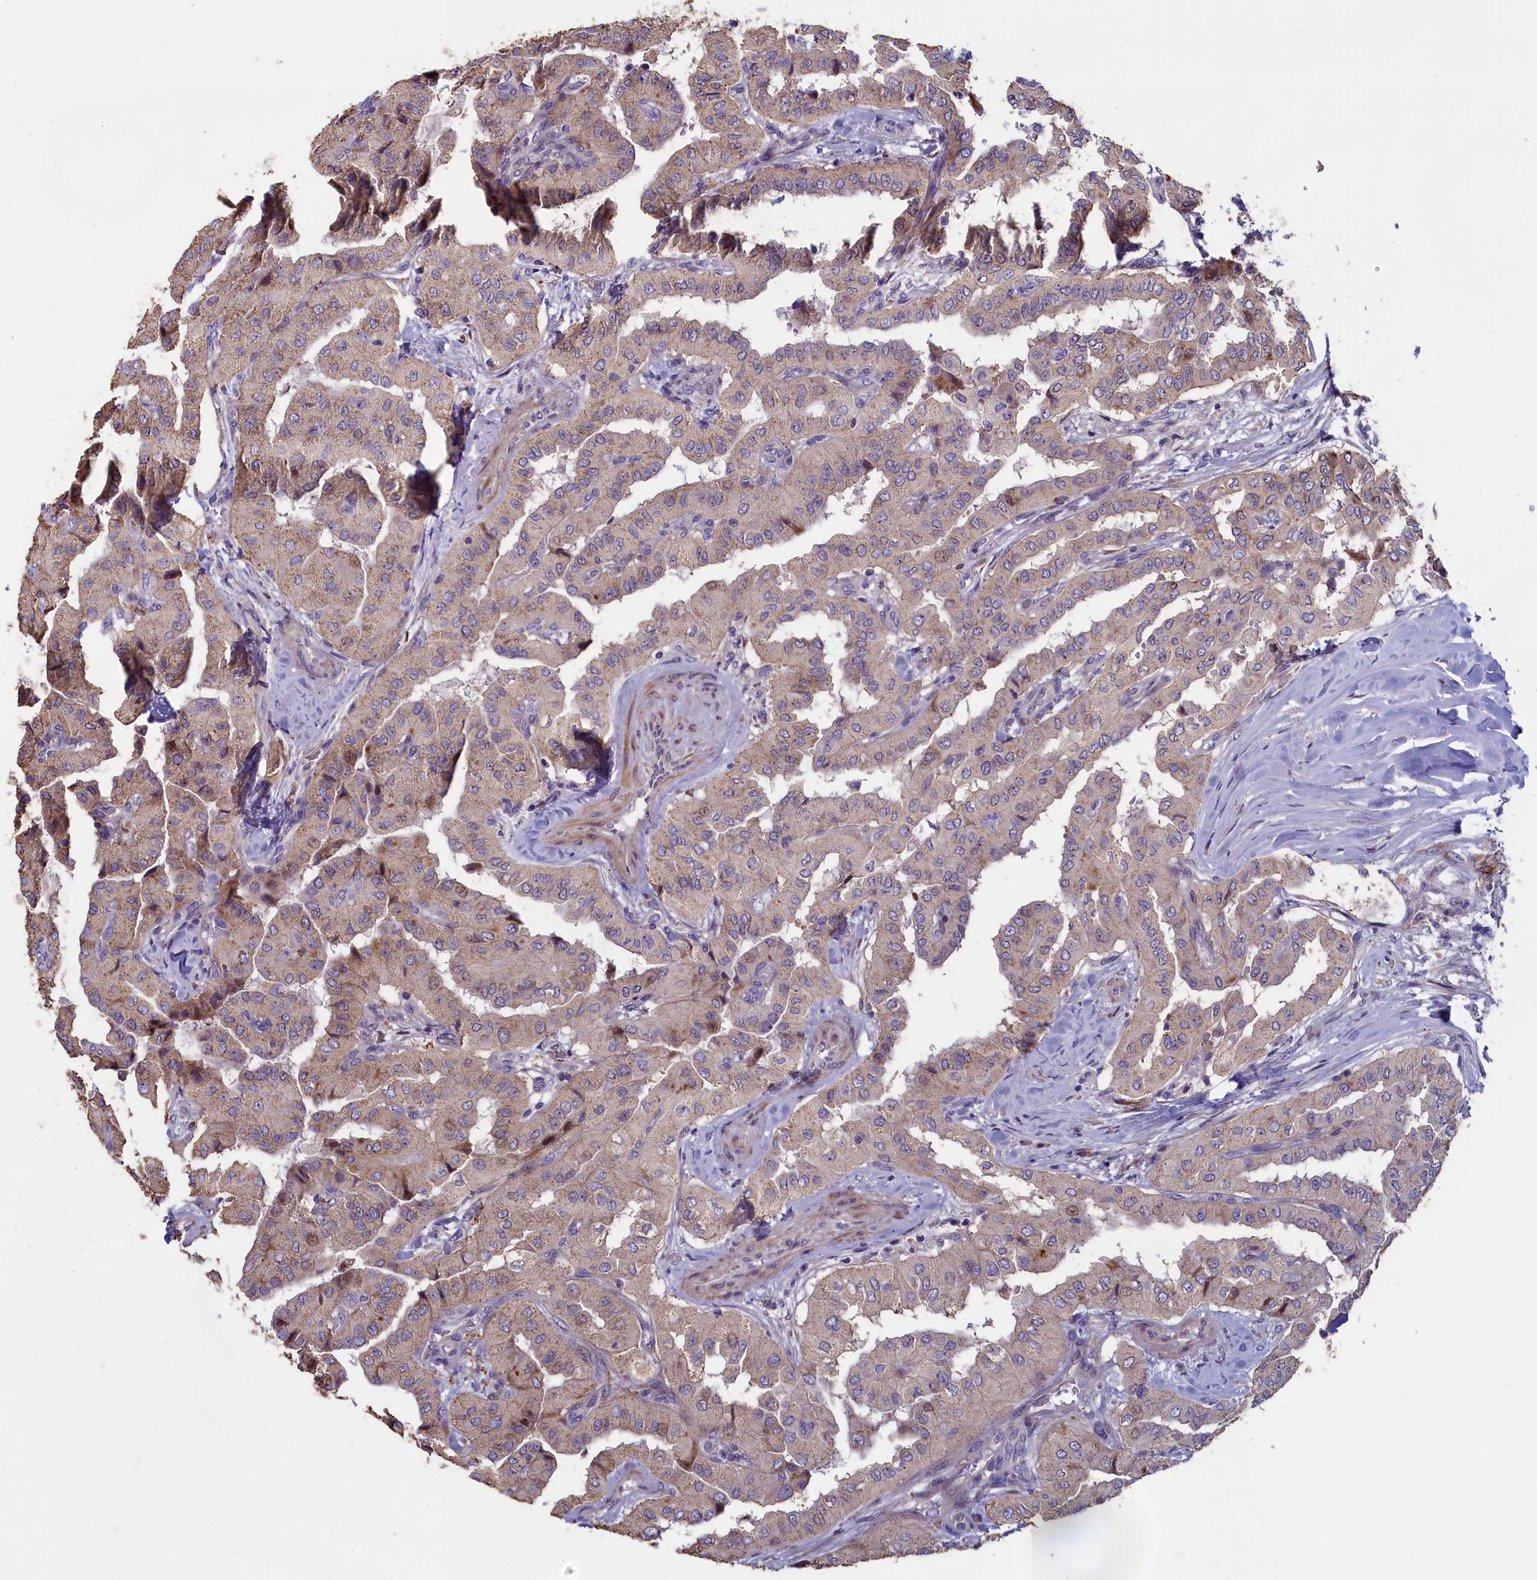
{"staining": {"intensity": "moderate", "quantity": "<25%", "location": "cytoplasmic/membranous"}, "tissue": "thyroid cancer", "cell_type": "Tumor cells", "image_type": "cancer", "snomed": [{"axis": "morphology", "description": "Papillary adenocarcinoma, NOS"}, {"axis": "topography", "description": "Thyroid gland"}], "caption": "This is a histology image of IHC staining of papillary adenocarcinoma (thyroid), which shows moderate expression in the cytoplasmic/membranous of tumor cells.", "gene": "ANKRD39", "patient": {"sex": "female", "age": 59}}